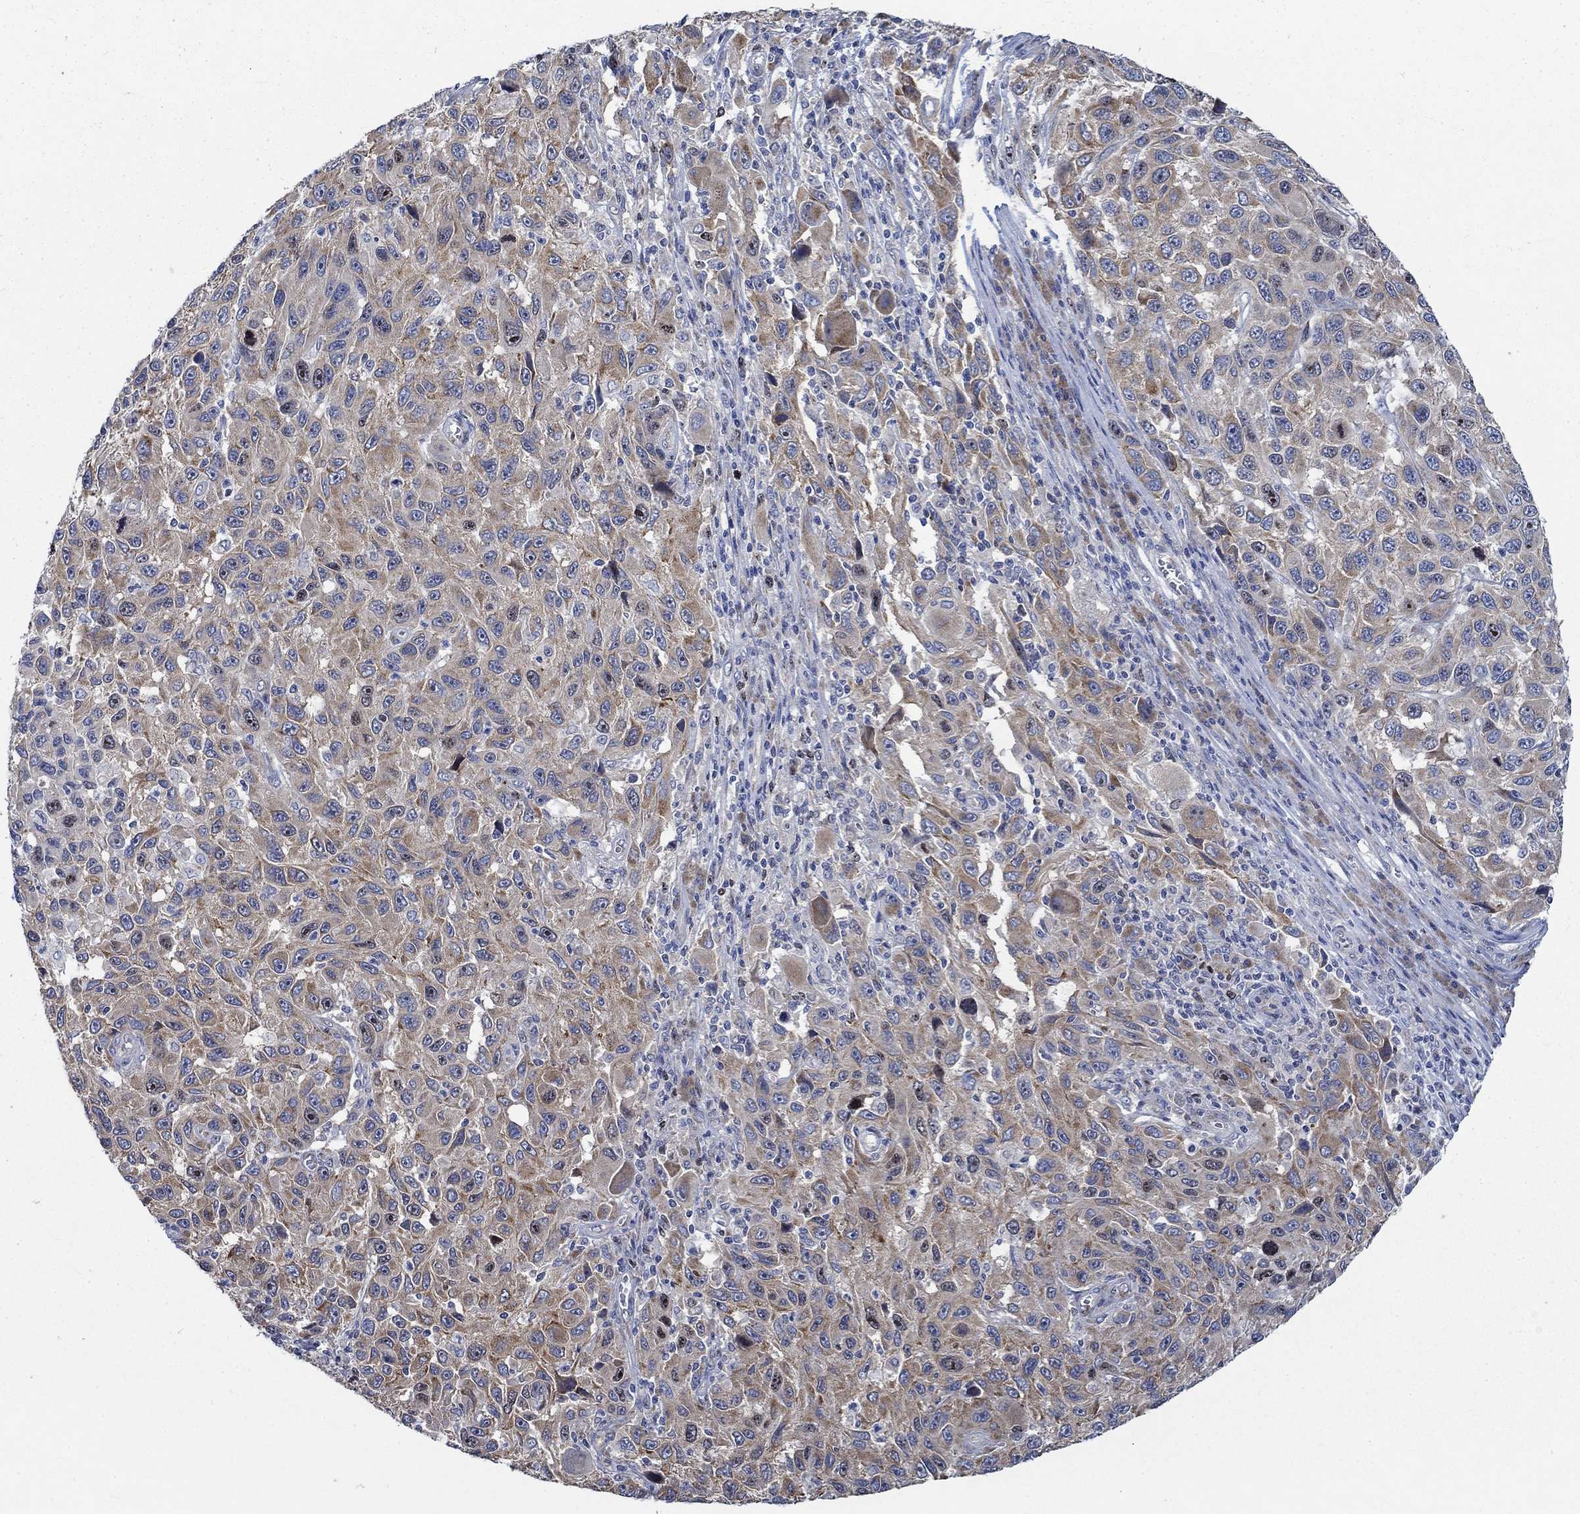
{"staining": {"intensity": "moderate", "quantity": "25%-75%", "location": "cytoplasmic/membranous"}, "tissue": "melanoma", "cell_type": "Tumor cells", "image_type": "cancer", "snomed": [{"axis": "morphology", "description": "Malignant melanoma, NOS"}, {"axis": "topography", "description": "Skin"}], "caption": "Human melanoma stained with a brown dye demonstrates moderate cytoplasmic/membranous positive positivity in approximately 25%-75% of tumor cells.", "gene": "MMP24", "patient": {"sex": "male", "age": 53}}